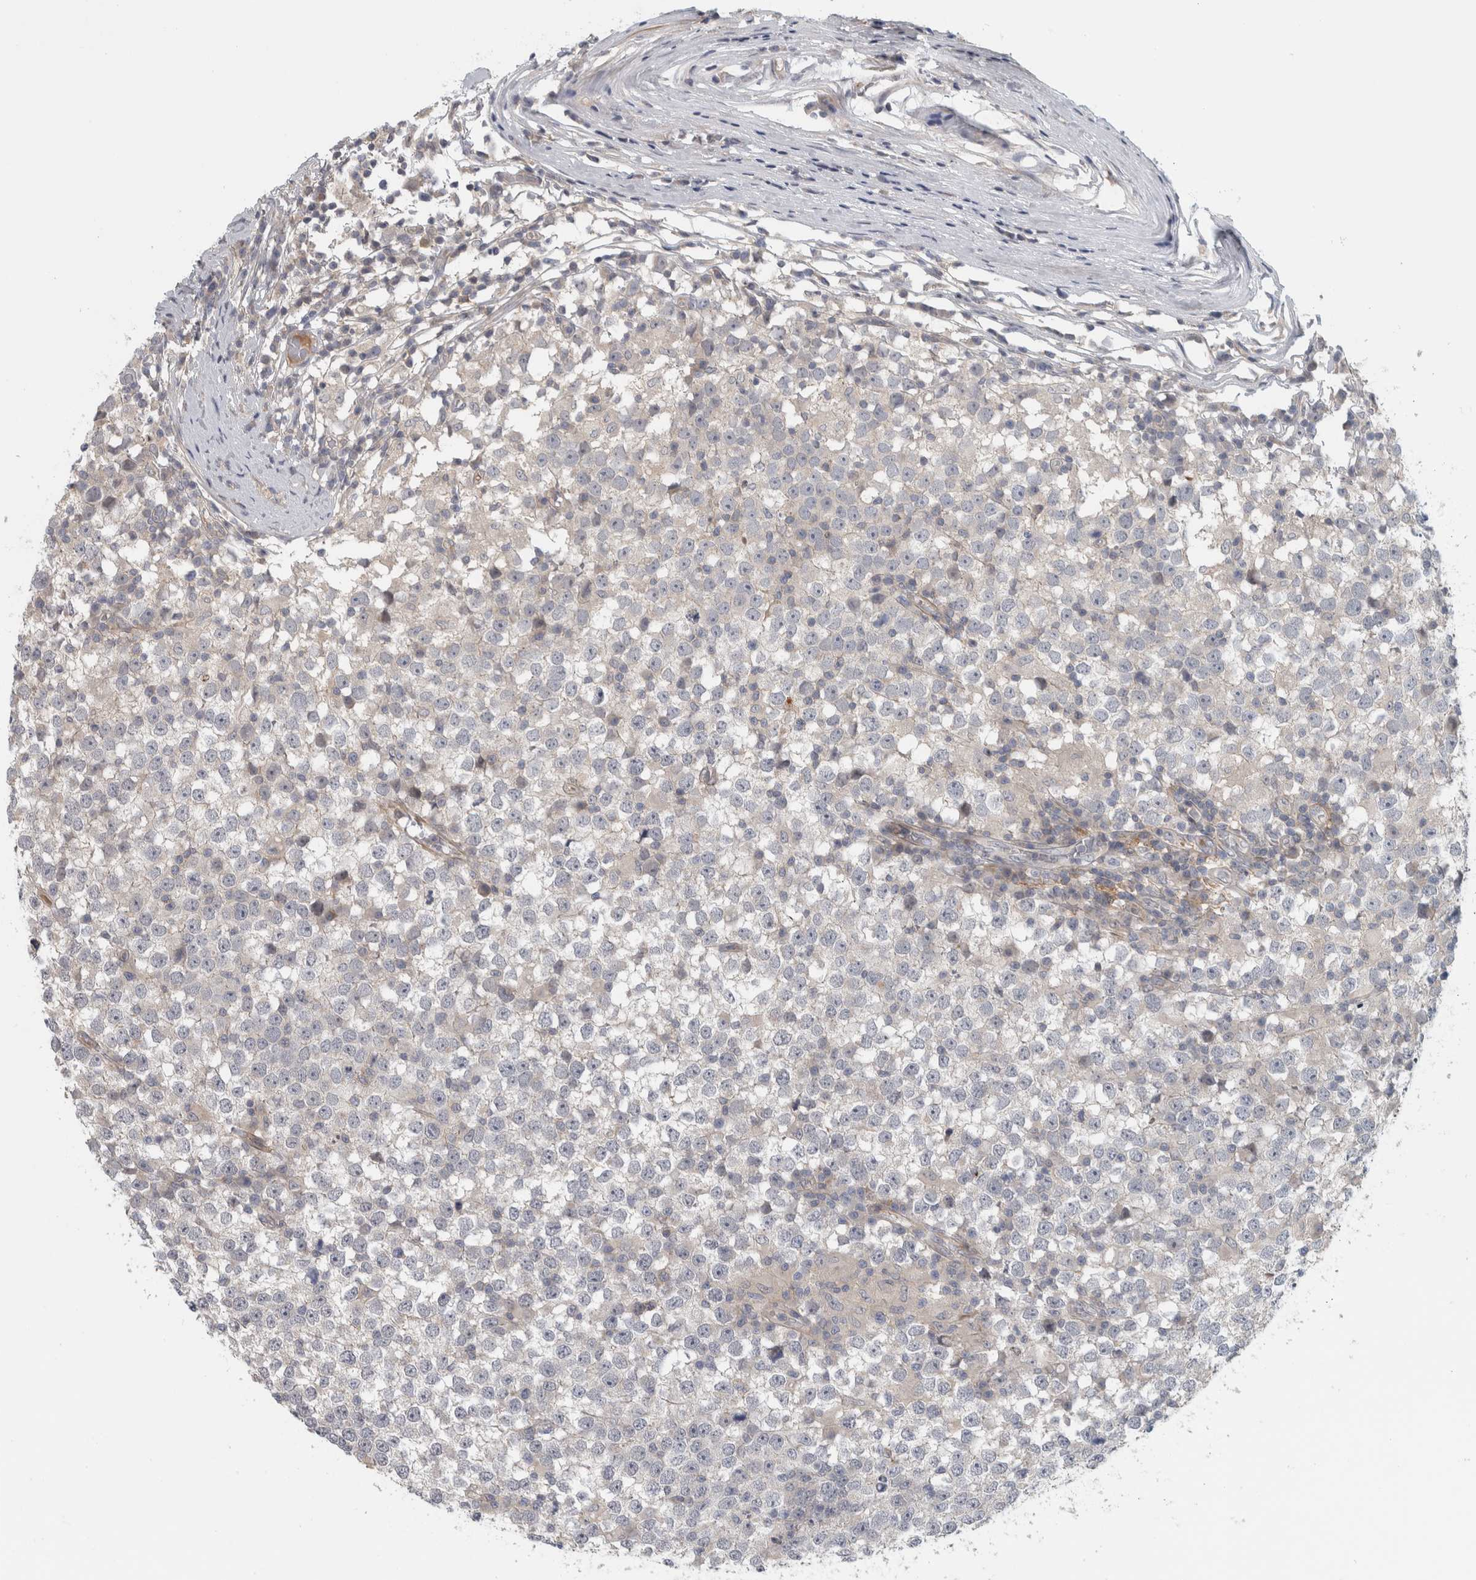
{"staining": {"intensity": "negative", "quantity": "none", "location": "none"}, "tissue": "testis cancer", "cell_type": "Tumor cells", "image_type": "cancer", "snomed": [{"axis": "morphology", "description": "Seminoma, NOS"}, {"axis": "topography", "description": "Testis"}], "caption": "An immunohistochemistry photomicrograph of testis seminoma is shown. There is no staining in tumor cells of testis seminoma. (Immunohistochemistry, brightfield microscopy, high magnification).", "gene": "ZNF804B", "patient": {"sex": "male", "age": 65}}